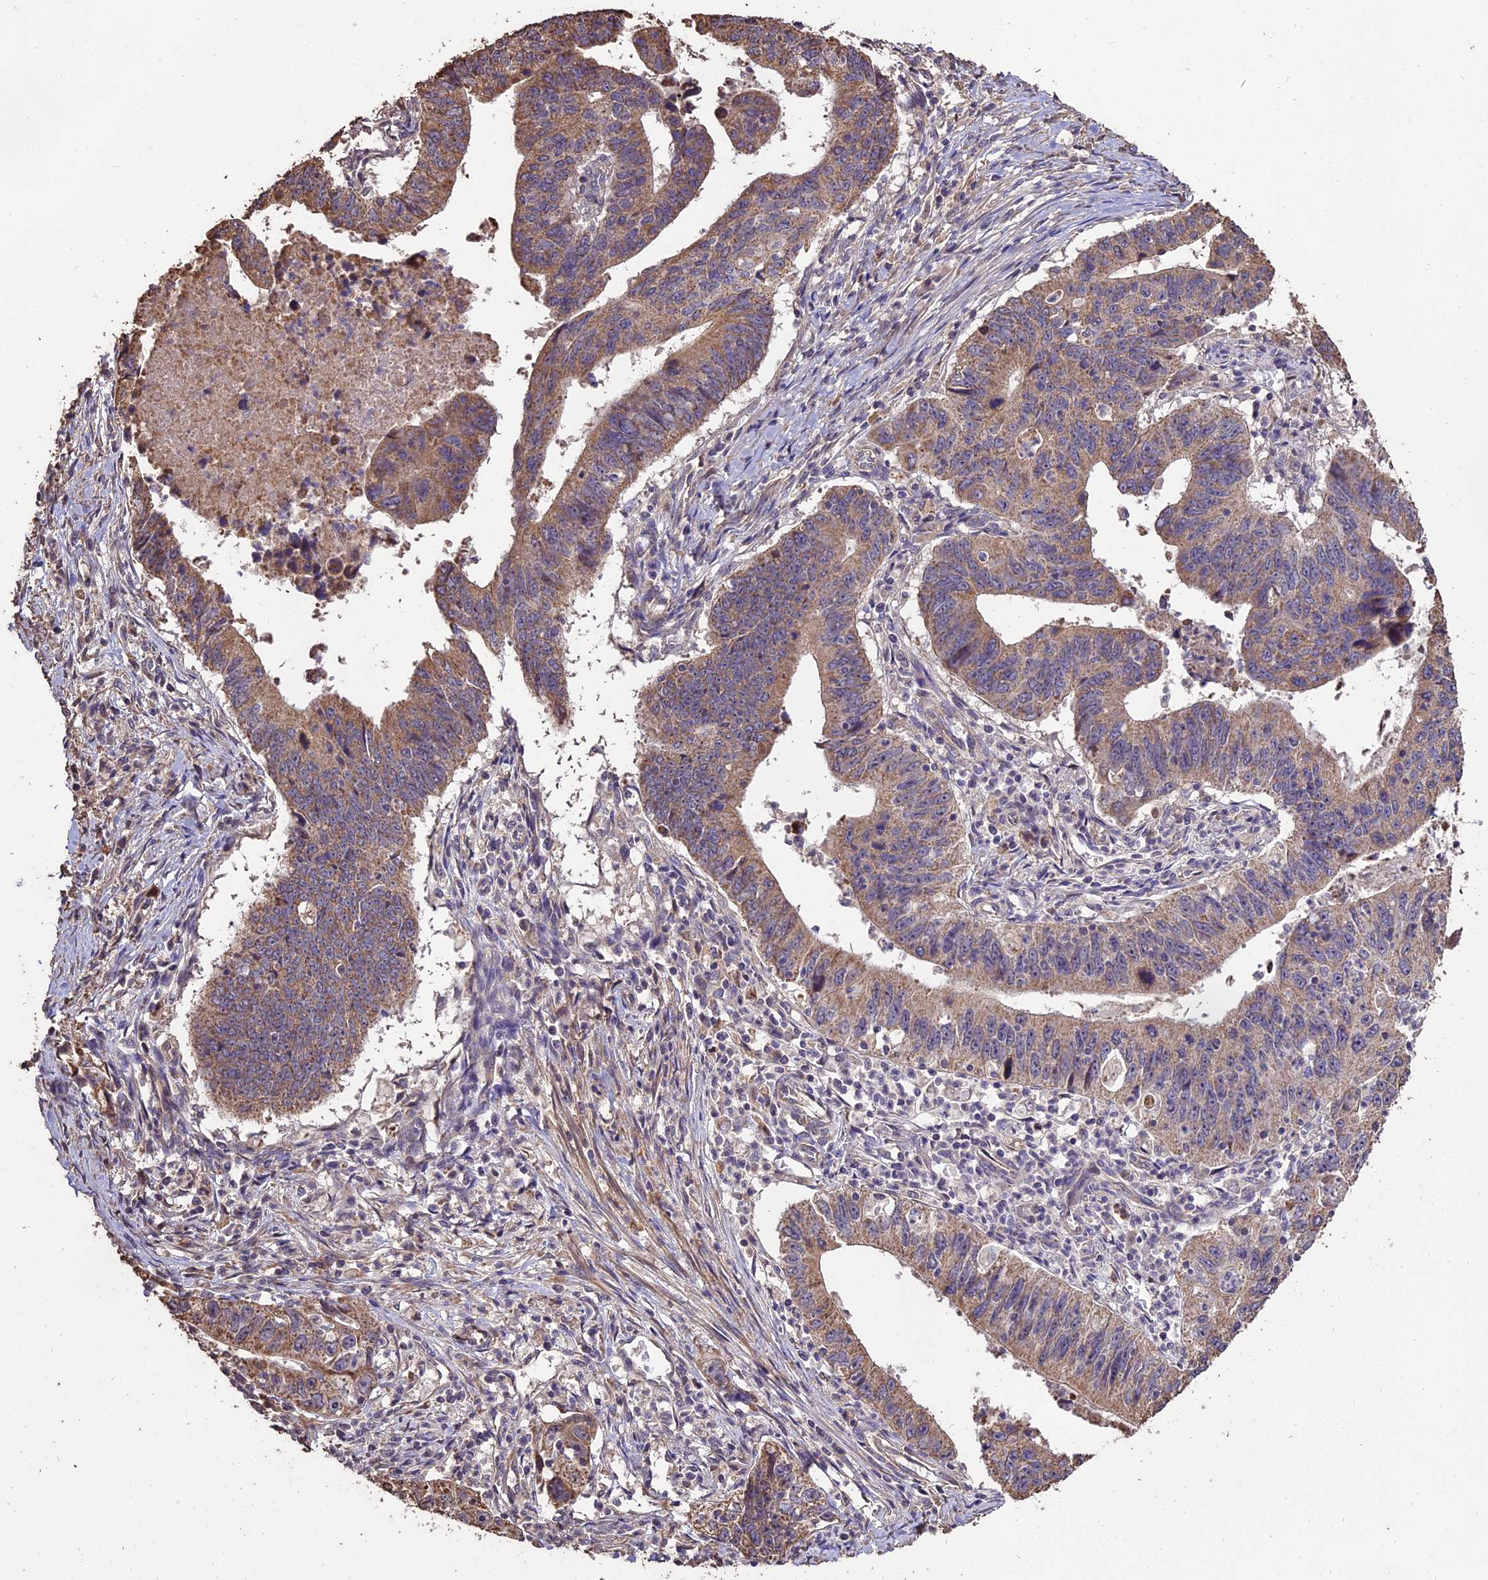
{"staining": {"intensity": "weak", "quantity": ">75%", "location": "cytoplasmic/membranous"}, "tissue": "stomach cancer", "cell_type": "Tumor cells", "image_type": "cancer", "snomed": [{"axis": "morphology", "description": "Adenocarcinoma, NOS"}, {"axis": "topography", "description": "Stomach"}], "caption": "Stomach adenocarcinoma tissue exhibits weak cytoplasmic/membranous positivity in approximately >75% of tumor cells", "gene": "PGPEP1L", "patient": {"sex": "male", "age": 59}}